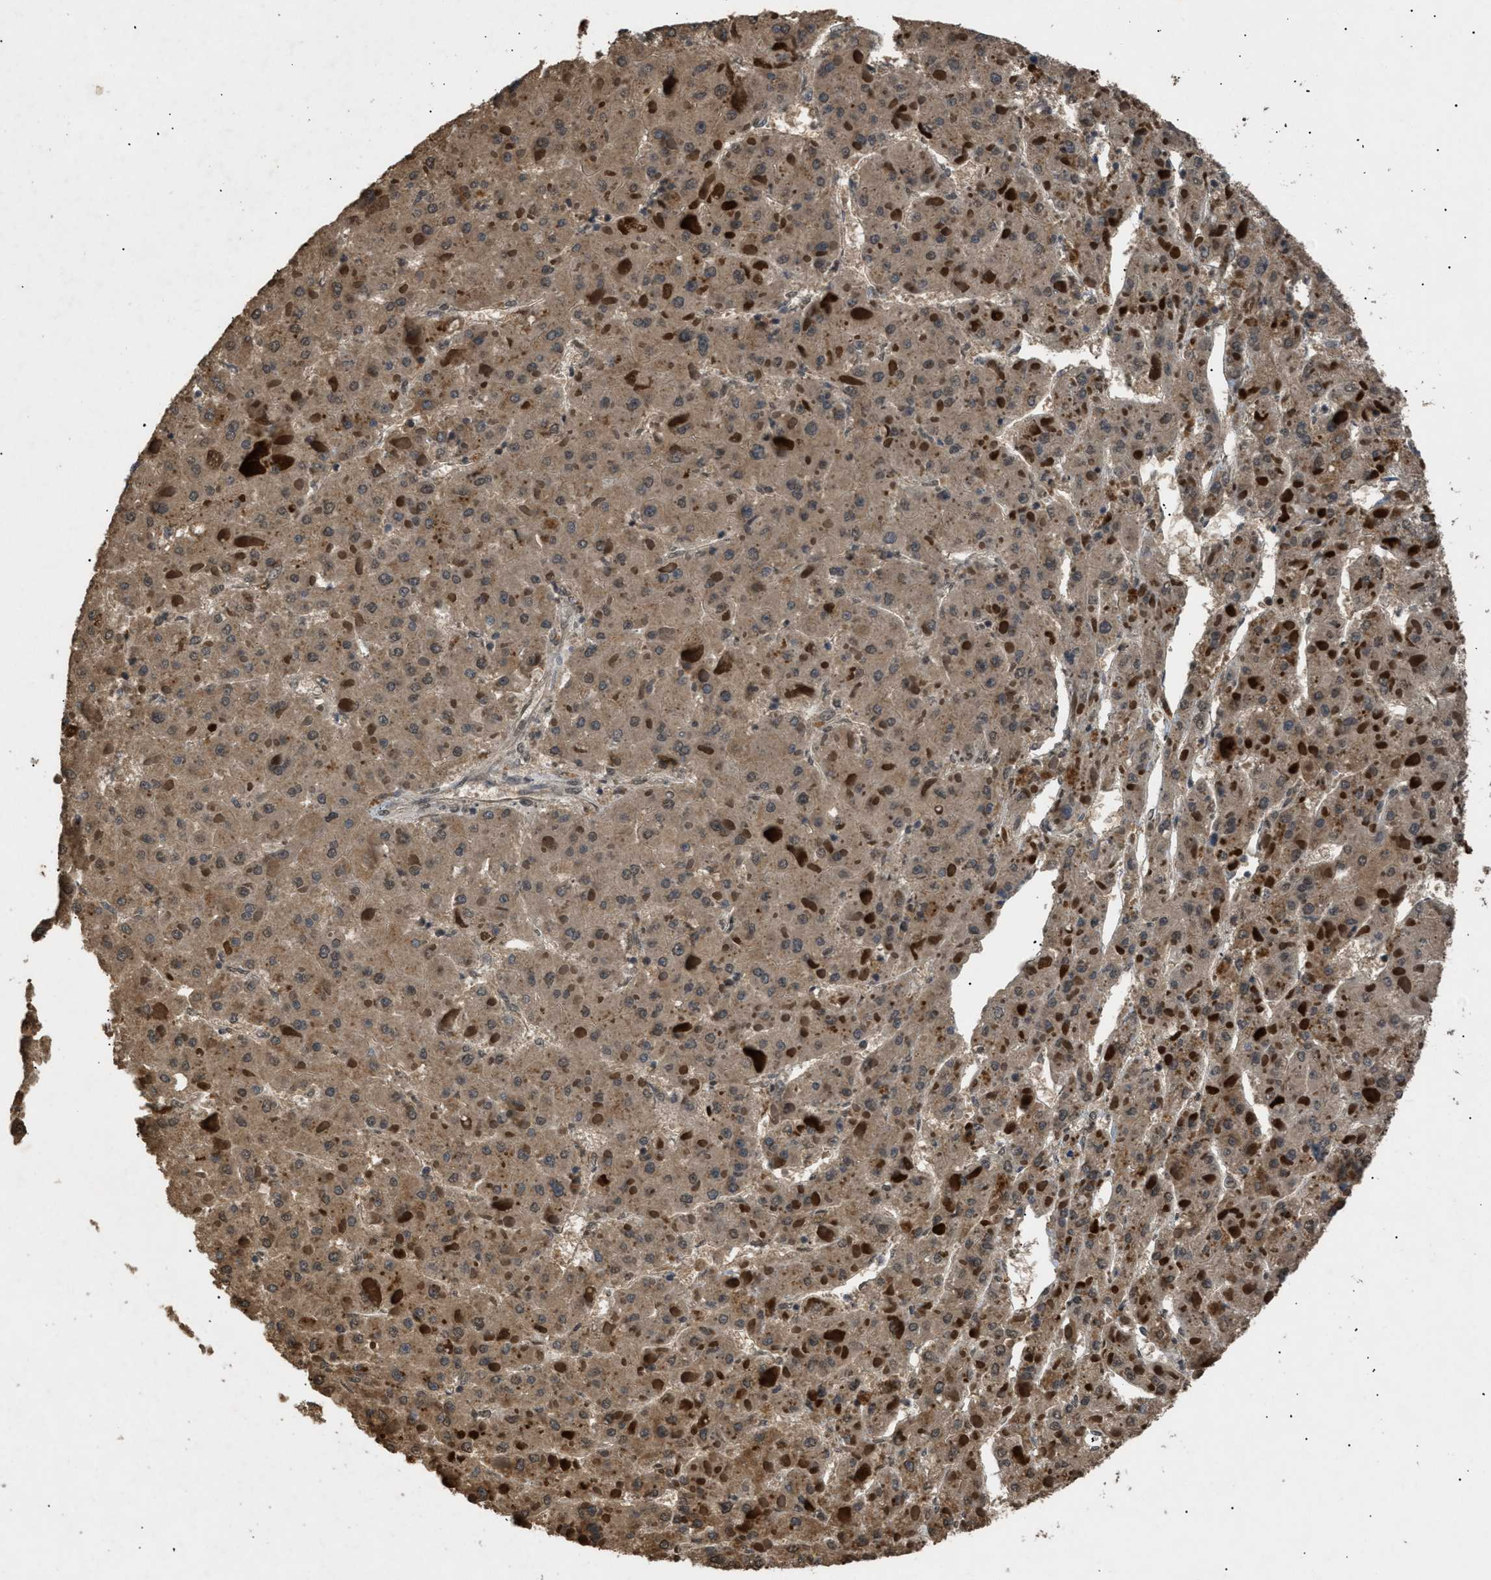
{"staining": {"intensity": "moderate", "quantity": ">75%", "location": "cytoplasmic/membranous,nuclear"}, "tissue": "liver cancer", "cell_type": "Tumor cells", "image_type": "cancer", "snomed": [{"axis": "morphology", "description": "Carcinoma, Hepatocellular, NOS"}, {"axis": "topography", "description": "Liver"}], "caption": "Immunohistochemical staining of liver hepatocellular carcinoma displays medium levels of moderate cytoplasmic/membranous and nuclear staining in approximately >75% of tumor cells.", "gene": "RBM5", "patient": {"sex": "female", "age": 73}}